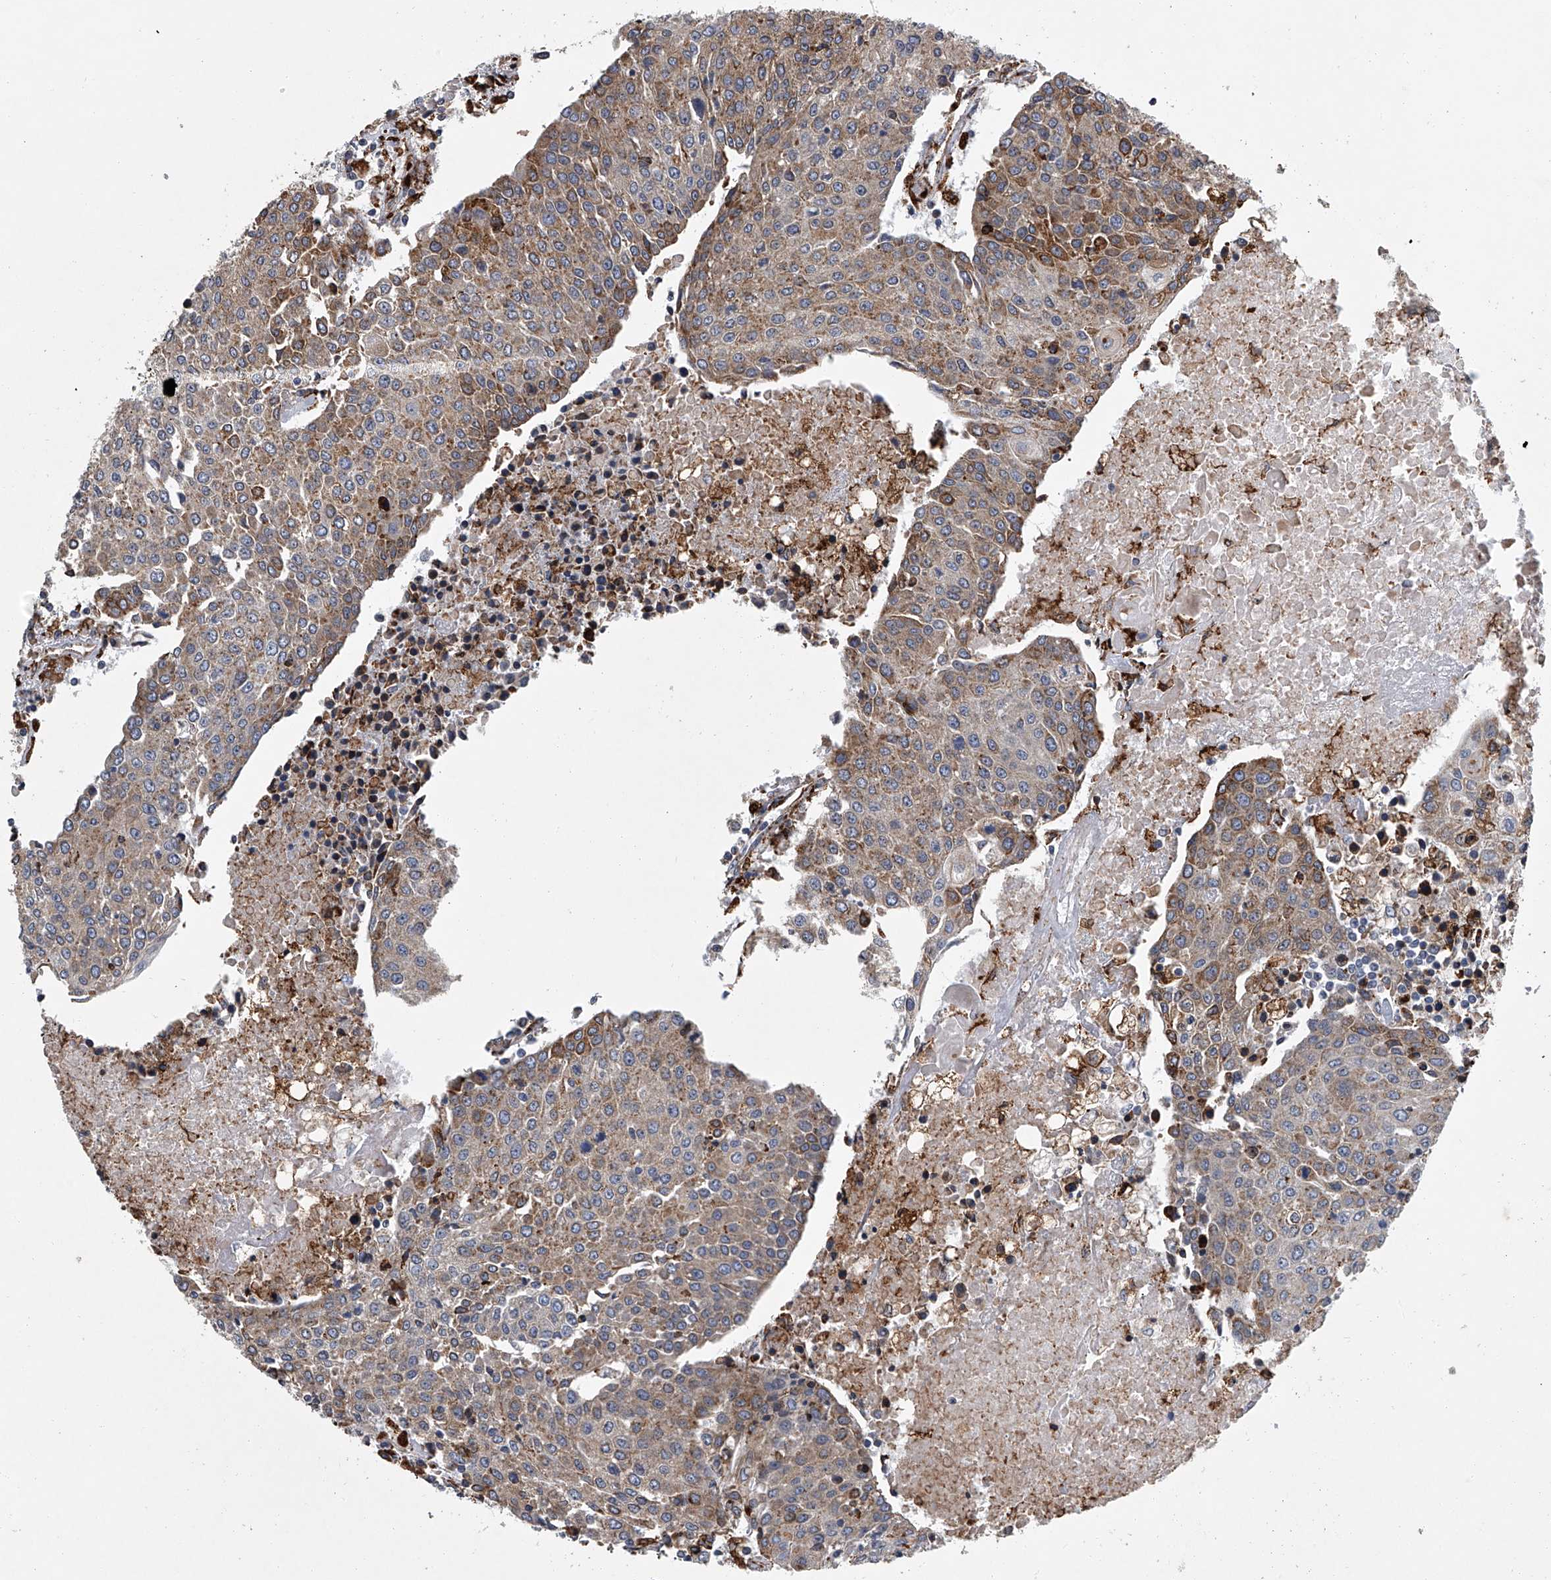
{"staining": {"intensity": "moderate", "quantity": "25%-75%", "location": "cytoplasmic/membranous"}, "tissue": "urothelial cancer", "cell_type": "Tumor cells", "image_type": "cancer", "snomed": [{"axis": "morphology", "description": "Urothelial carcinoma, High grade"}, {"axis": "topography", "description": "Urinary bladder"}], "caption": "High-power microscopy captured an IHC micrograph of urothelial carcinoma (high-grade), revealing moderate cytoplasmic/membranous expression in about 25%-75% of tumor cells.", "gene": "TMEM63C", "patient": {"sex": "female", "age": 85}}